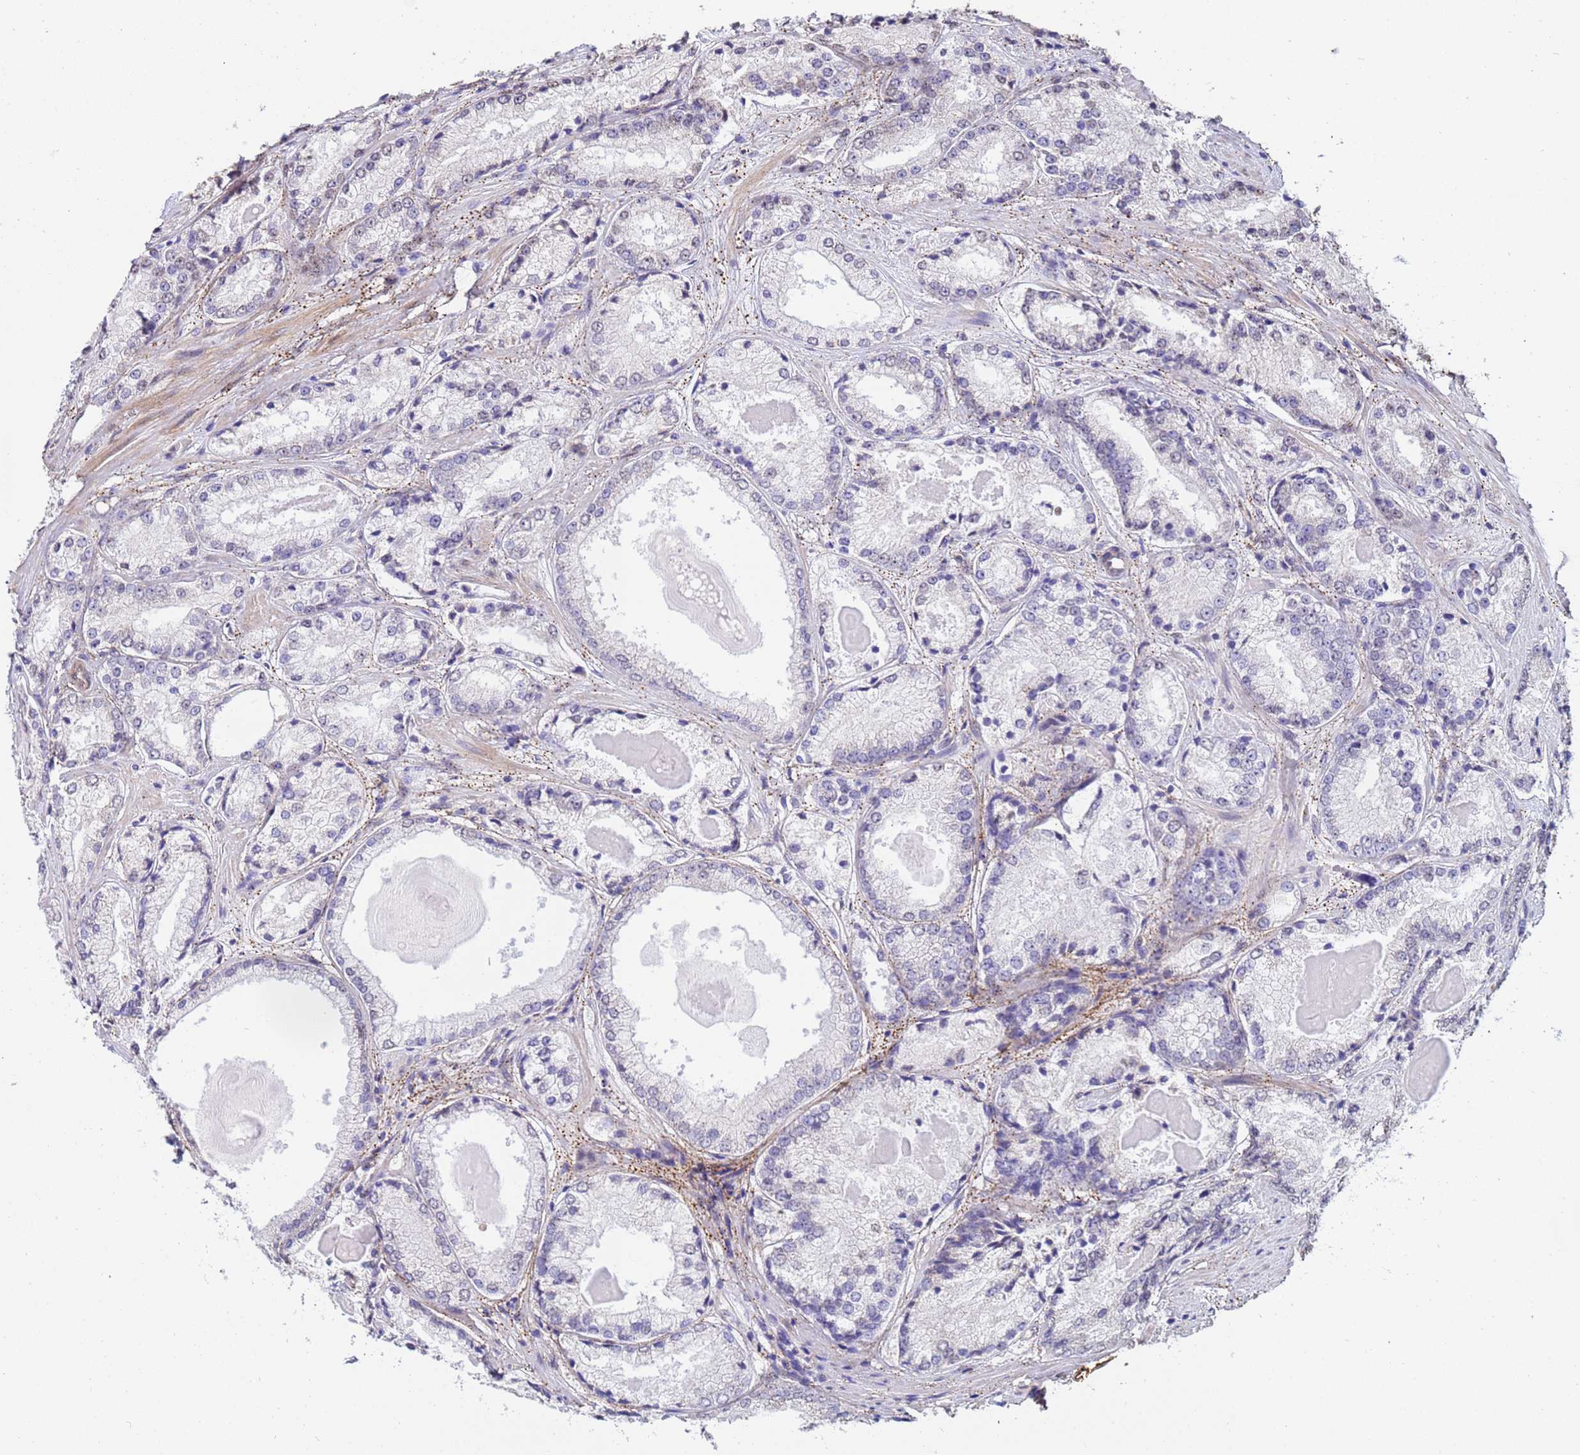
{"staining": {"intensity": "negative", "quantity": "none", "location": "none"}, "tissue": "prostate cancer", "cell_type": "Tumor cells", "image_type": "cancer", "snomed": [{"axis": "morphology", "description": "Adenocarcinoma, Low grade"}, {"axis": "topography", "description": "Prostate"}], "caption": "This is an immunohistochemistry (IHC) photomicrograph of human prostate adenocarcinoma (low-grade). There is no staining in tumor cells.", "gene": "TRIP6", "patient": {"sex": "male", "age": 68}}